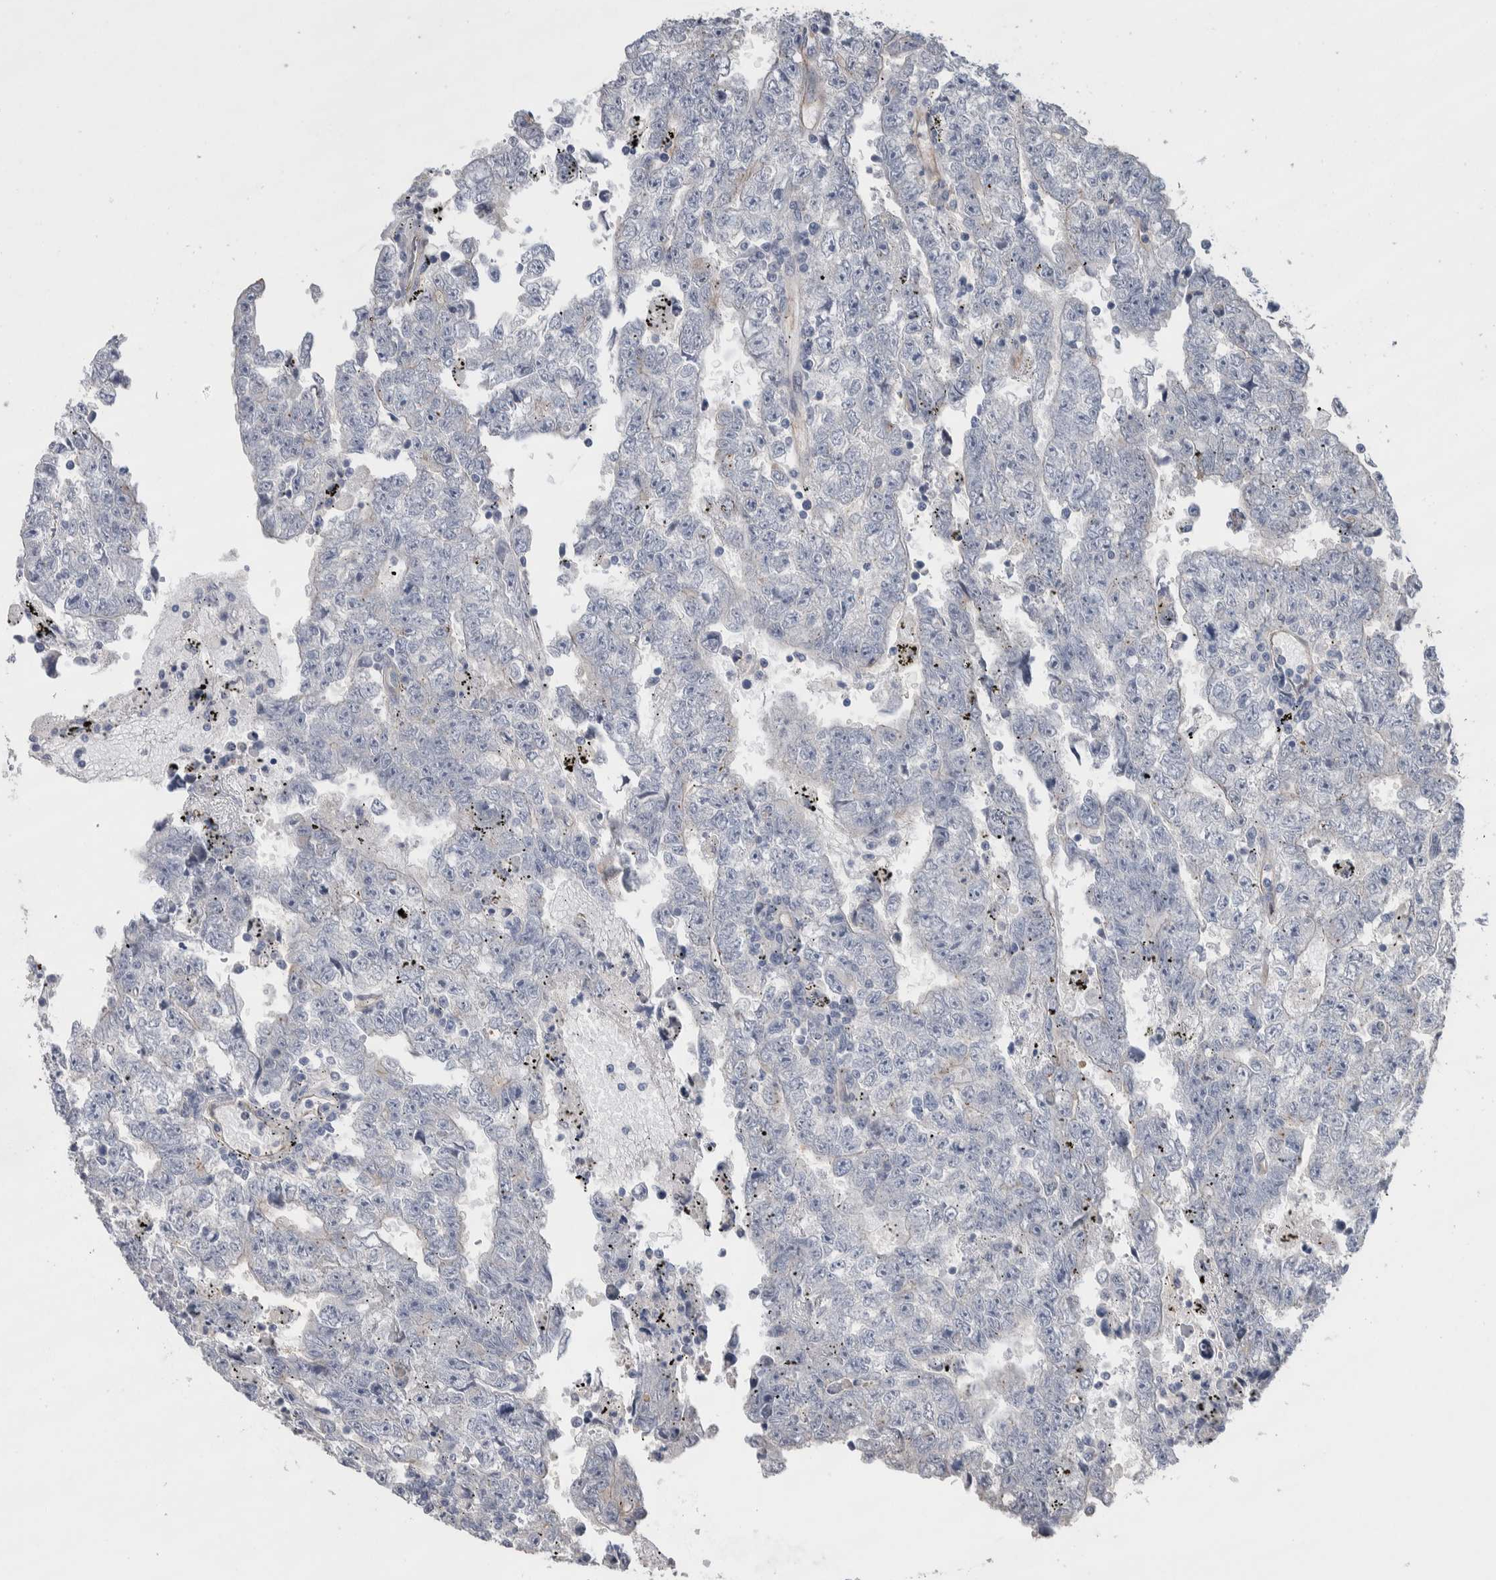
{"staining": {"intensity": "negative", "quantity": "none", "location": "none"}, "tissue": "testis cancer", "cell_type": "Tumor cells", "image_type": "cancer", "snomed": [{"axis": "morphology", "description": "Carcinoma, Embryonal, NOS"}, {"axis": "topography", "description": "Testis"}], "caption": "The IHC micrograph has no significant staining in tumor cells of embryonal carcinoma (testis) tissue. (DAB IHC visualized using brightfield microscopy, high magnification).", "gene": "GCNA", "patient": {"sex": "male", "age": 25}}